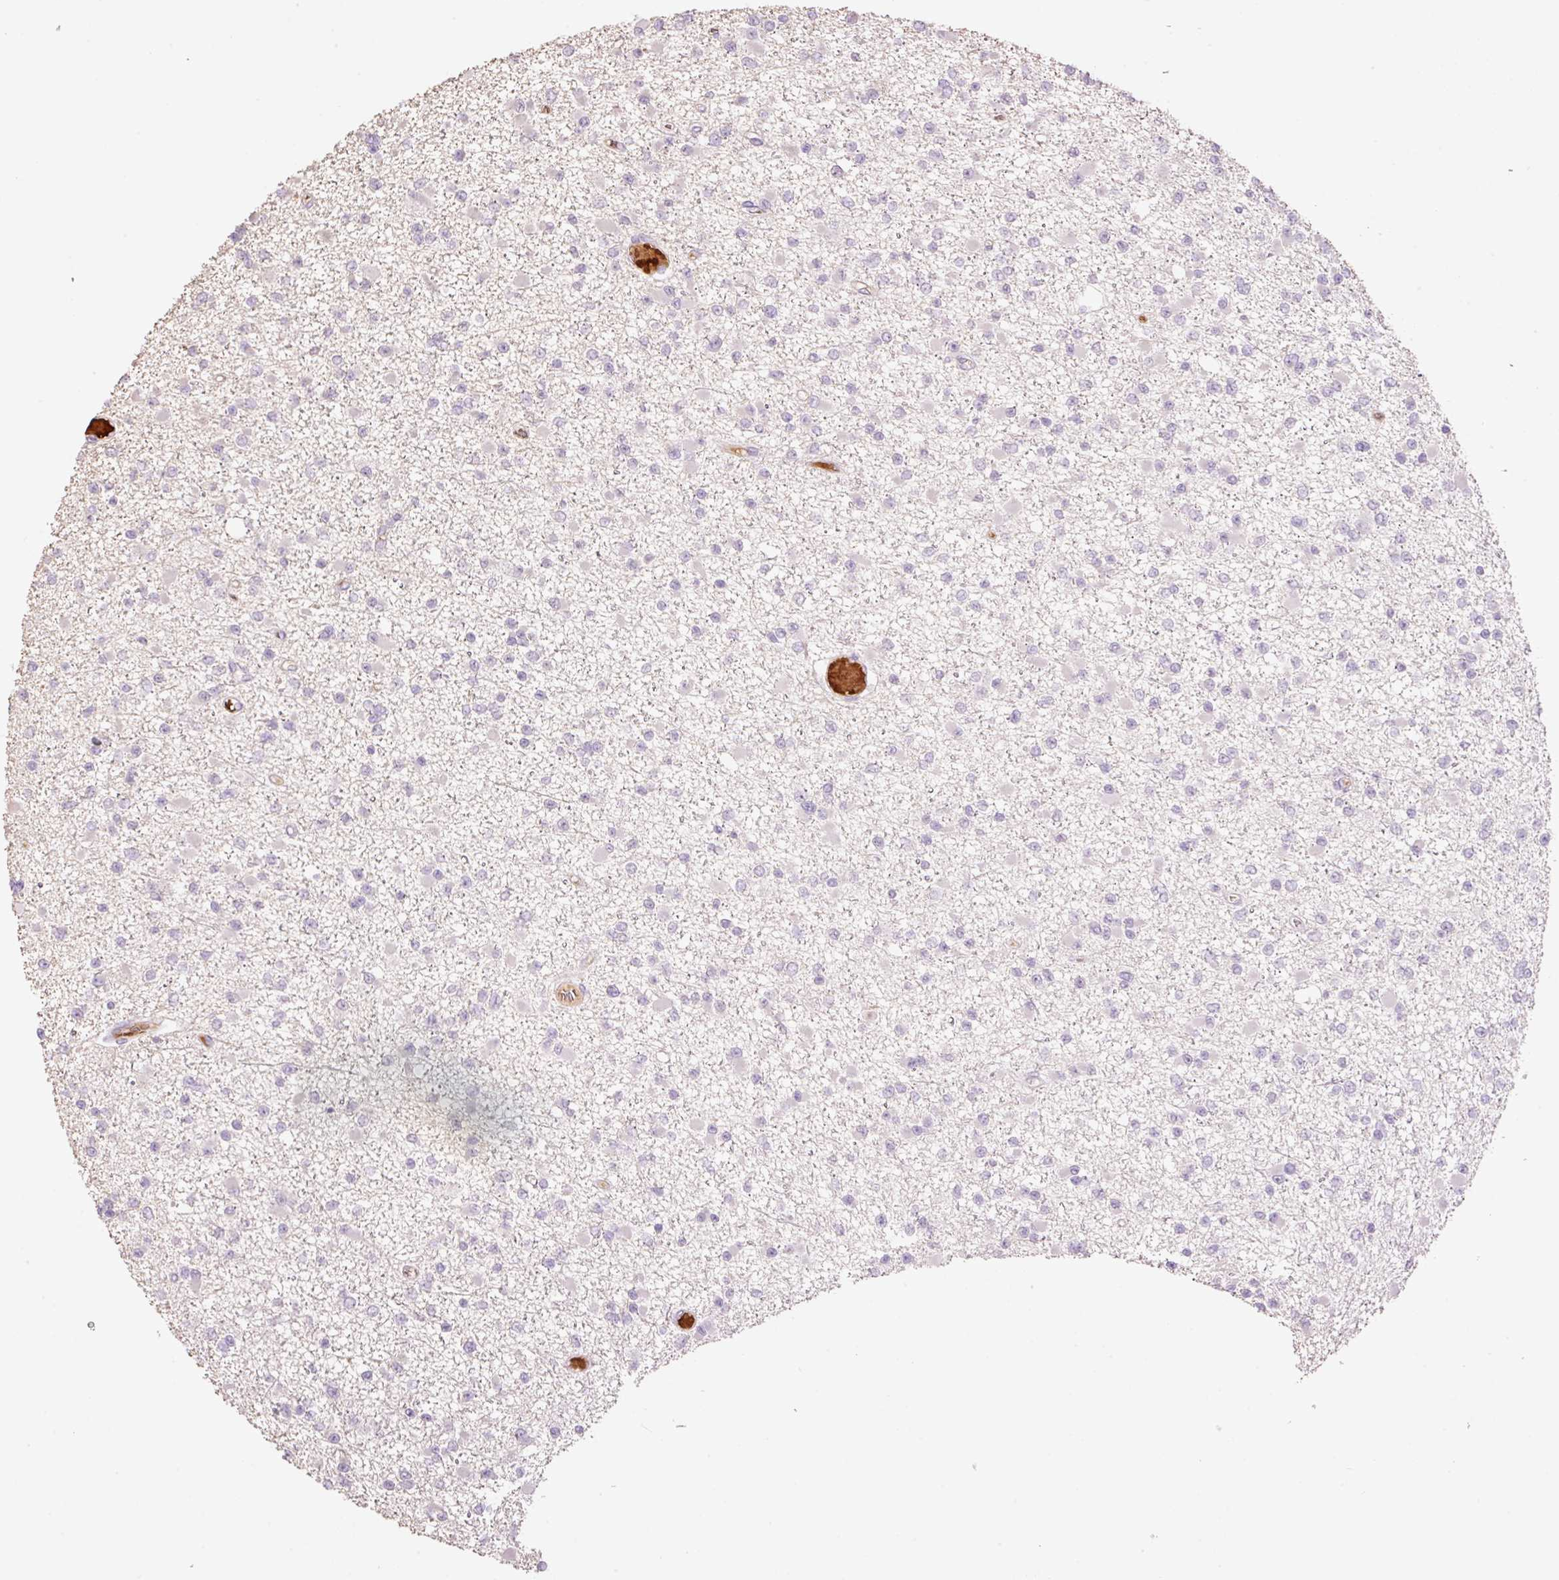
{"staining": {"intensity": "negative", "quantity": "none", "location": "none"}, "tissue": "glioma", "cell_type": "Tumor cells", "image_type": "cancer", "snomed": [{"axis": "morphology", "description": "Glioma, malignant, Low grade"}, {"axis": "topography", "description": "Brain"}], "caption": "The image reveals no staining of tumor cells in glioma.", "gene": "LY6G6D", "patient": {"sex": "female", "age": 22}}